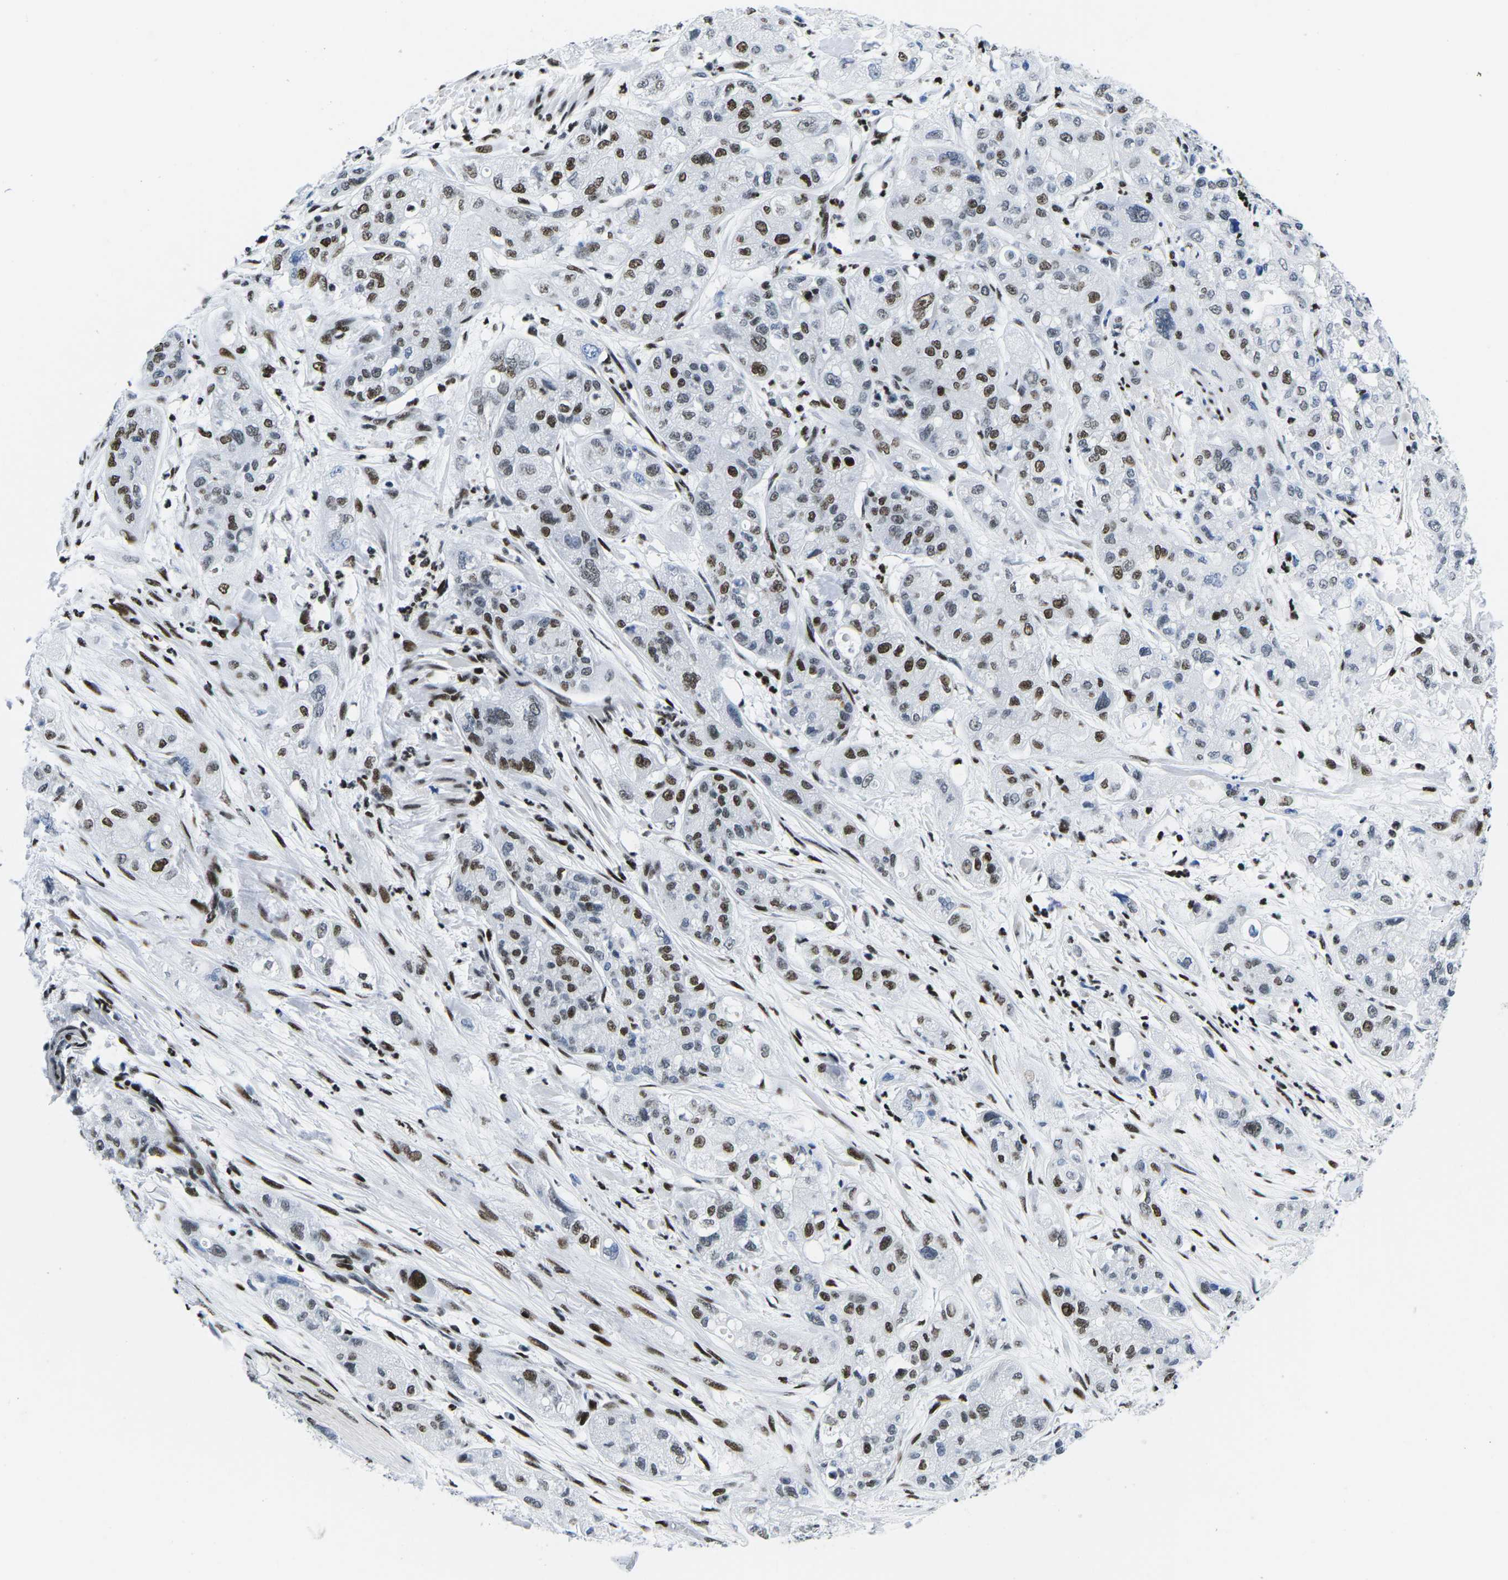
{"staining": {"intensity": "moderate", "quantity": "25%-75%", "location": "nuclear"}, "tissue": "pancreatic cancer", "cell_type": "Tumor cells", "image_type": "cancer", "snomed": [{"axis": "morphology", "description": "Adenocarcinoma, NOS"}, {"axis": "topography", "description": "Pancreas"}], "caption": "Pancreatic cancer stained for a protein reveals moderate nuclear positivity in tumor cells. (IHC, brightfield microscopy, high magnification).", "gene": "ATF1", "patient": {"sex": "female", "age": 78}}